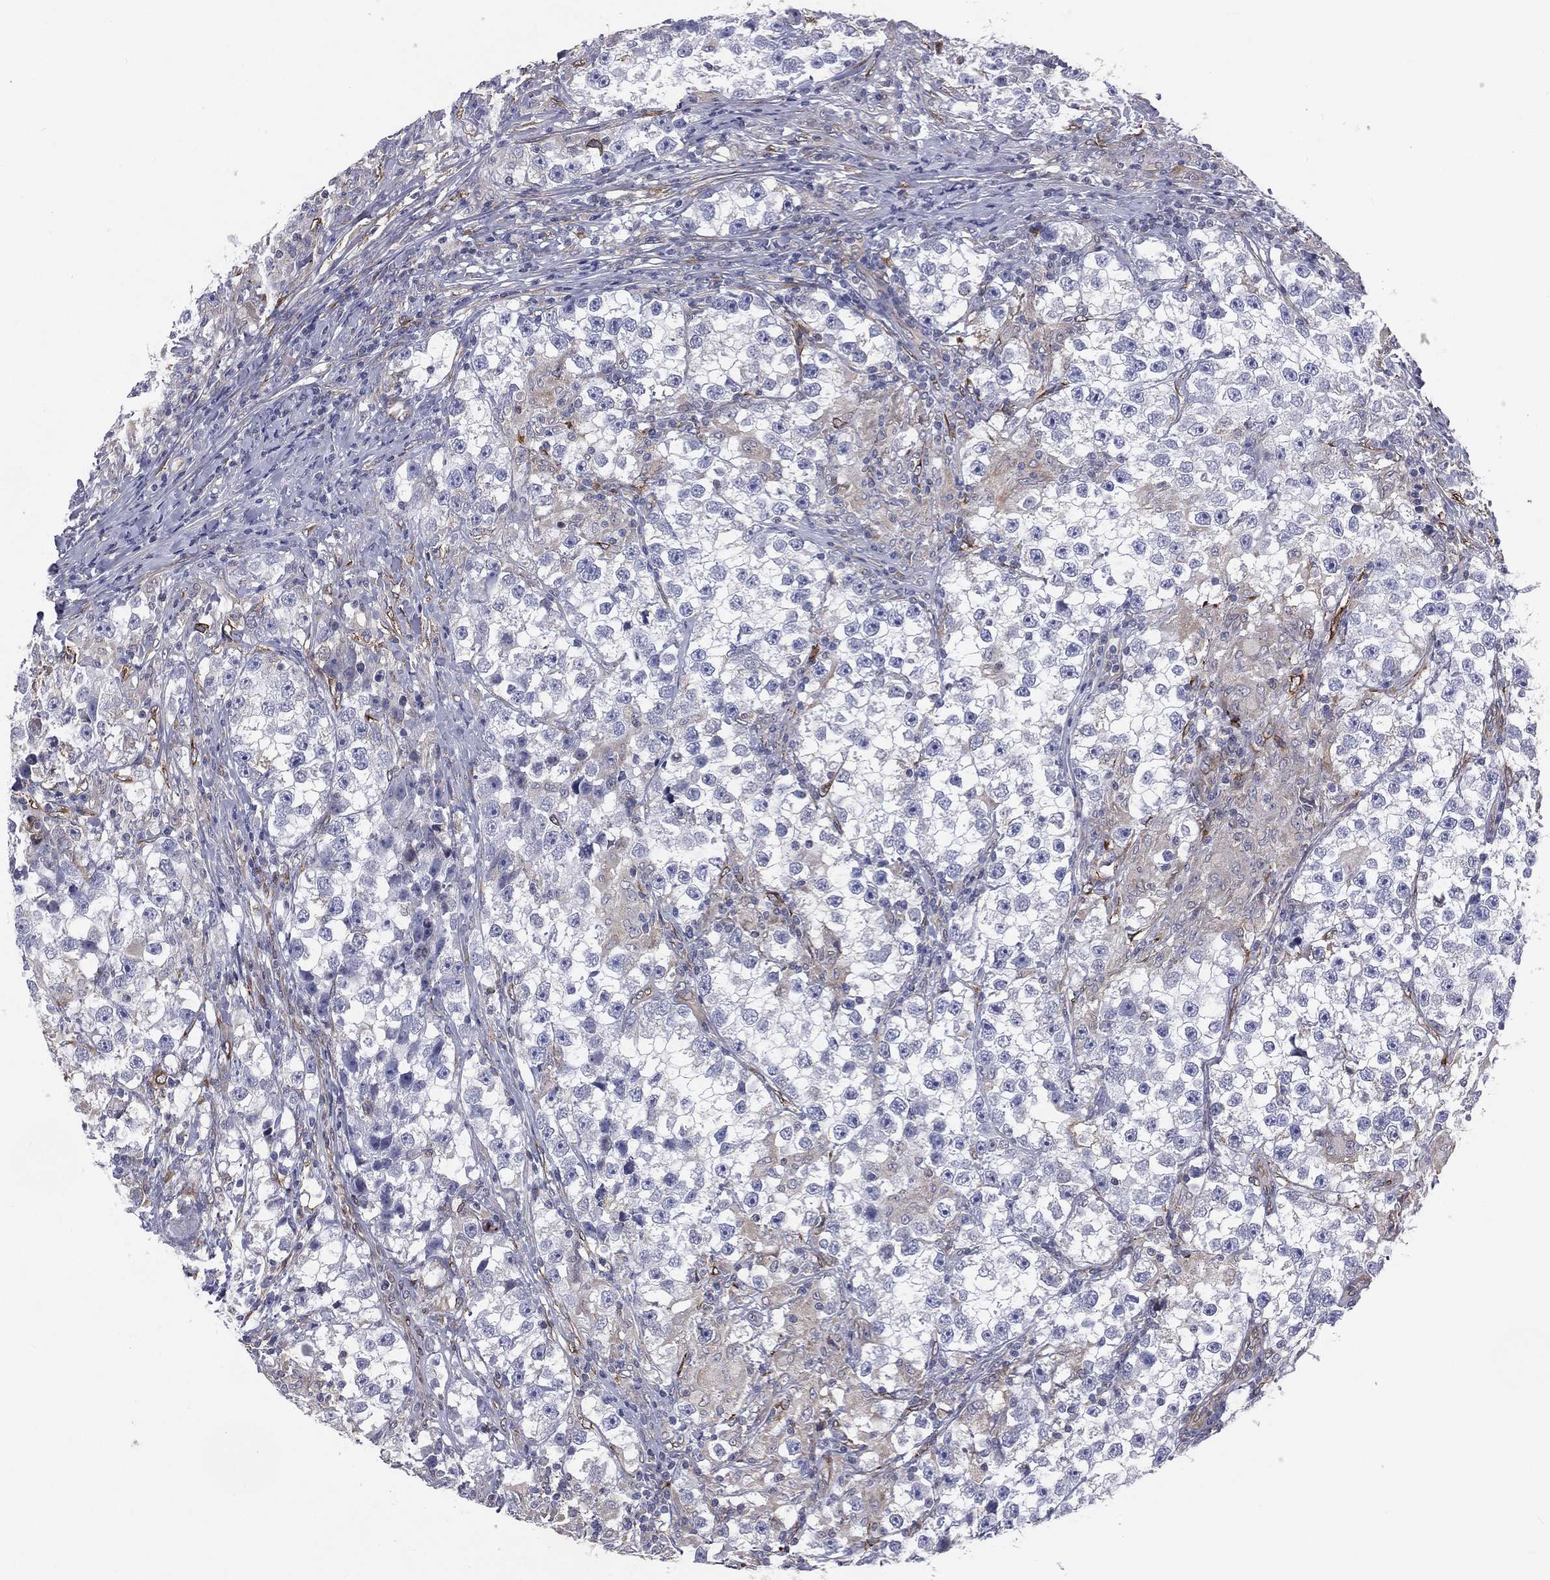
{"staining": {"intensity": "negative", "quantity": "none", "location": "none"}, "tissue": "testis cancer", "cell_type": "Tumor cells", "image_type": "cancer", "snomed": [{"axis": "morphology", "description": "Seminoma, NOS"}, {"axis": "topography", "description": "Testis"}], "caption": "Testis cancer (seminoma) was stained to show a protein in brown. There is no significant positivity in tumor cells. Brightfield microscopy of immunohistochemistry stained with DAB (brown) and hematoxylin (blue), captured at high magnification.", "gene": "PGRMC1", "patient": {"sex": "male", "age": 46}}